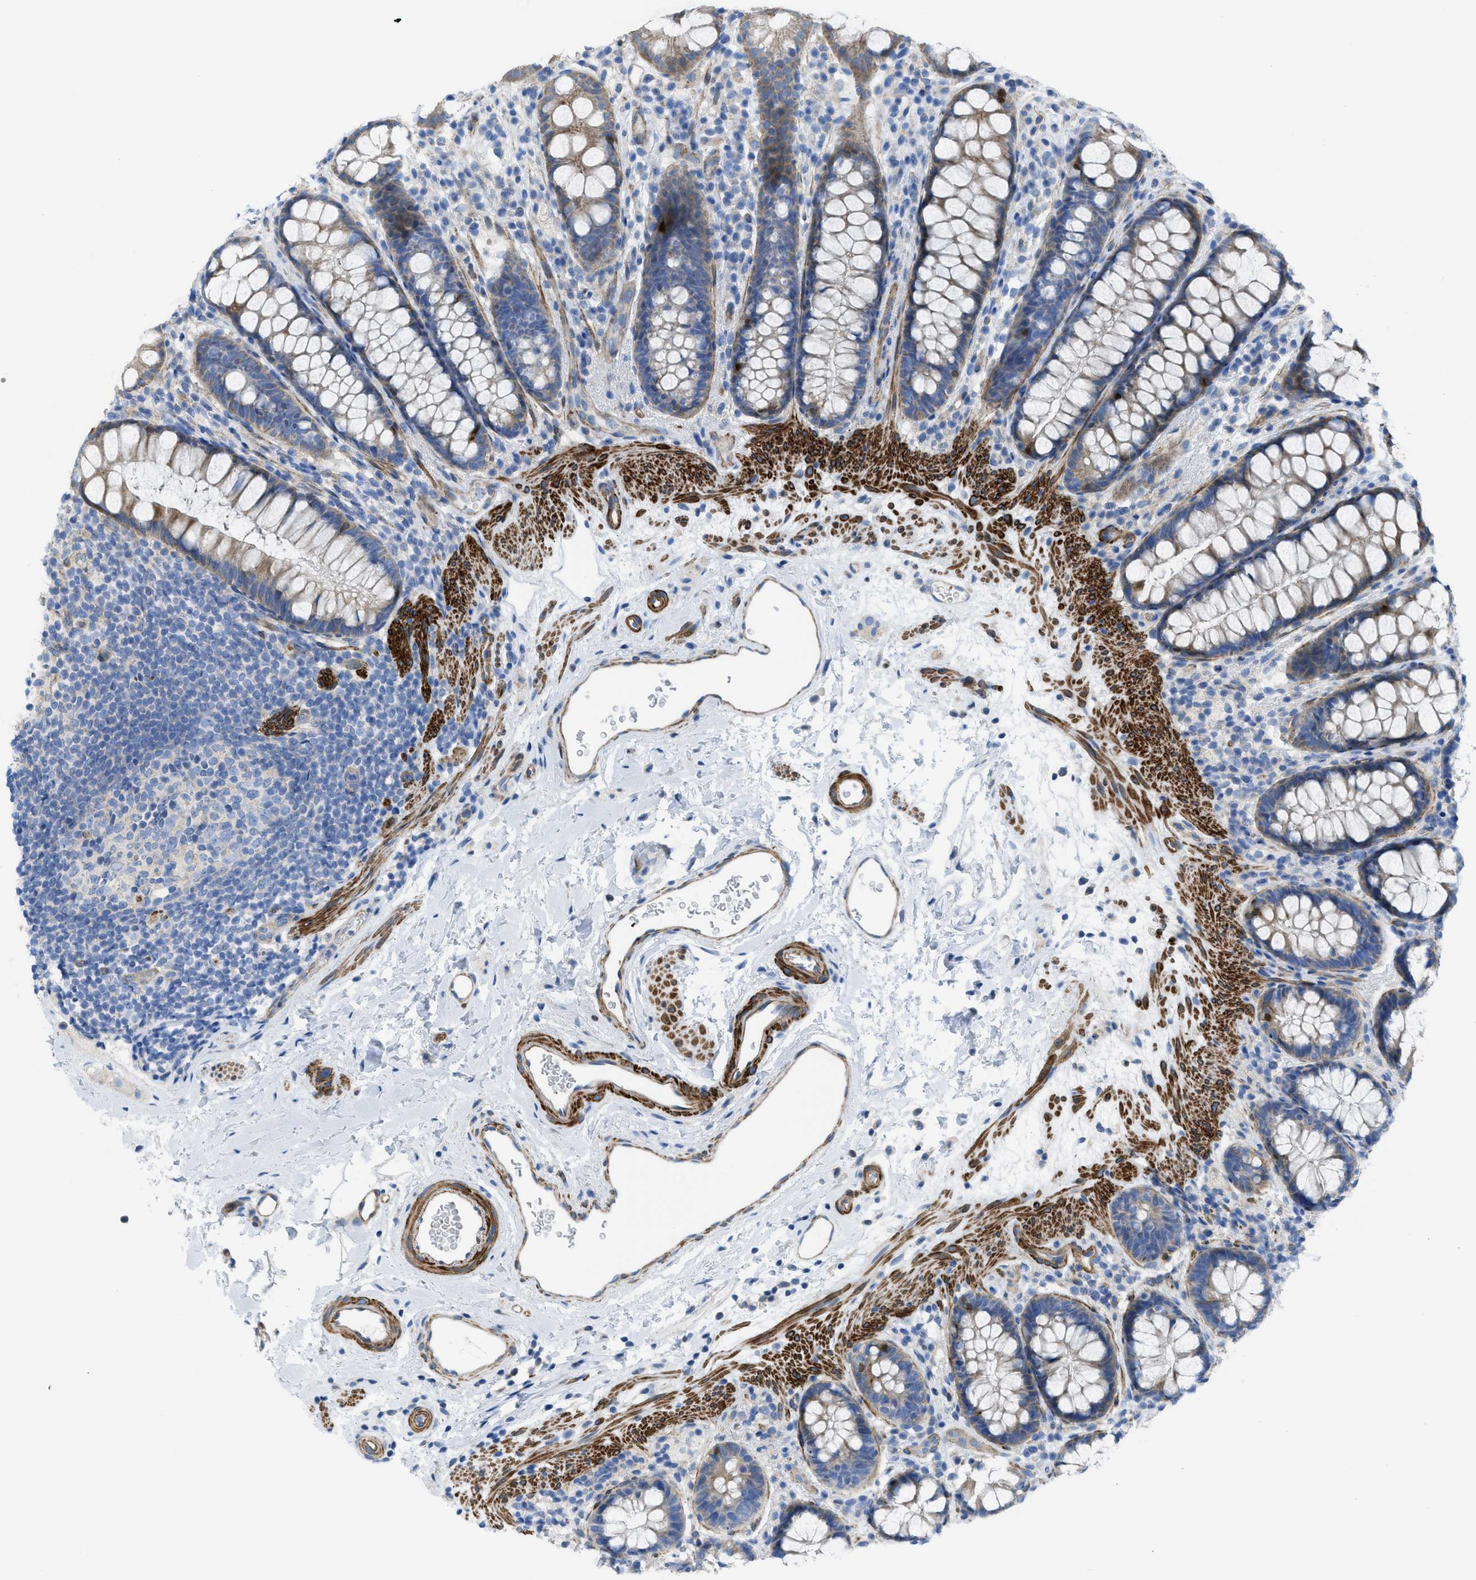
{"staining": {"intensity": "moderate", "quantity": "25%-75%", "location": "cytoplasmic/membranous"}, "tissue": "rectum", "cell_type": "Glandular cells", "image_type": "normal", "snomed": [{"axis": "morphology", "description": "Normal tissue, NOS"}, {"axis": "topography", "description": "Rectum"}], "caption": "Immunohistochemistry of unremarkable human rectum exhibits medium levels of moderate cytoplasmic/membranous positivity in about 25%-75% of glandular cells. The staining was performed using DAB (3,3'-diaminobenzidine), with brown indicating positive protein expression. Nuclei are stained blue with hematoxylin.", "gene": "KCNH7", "patient": {"sex": "female", "age": 65}}